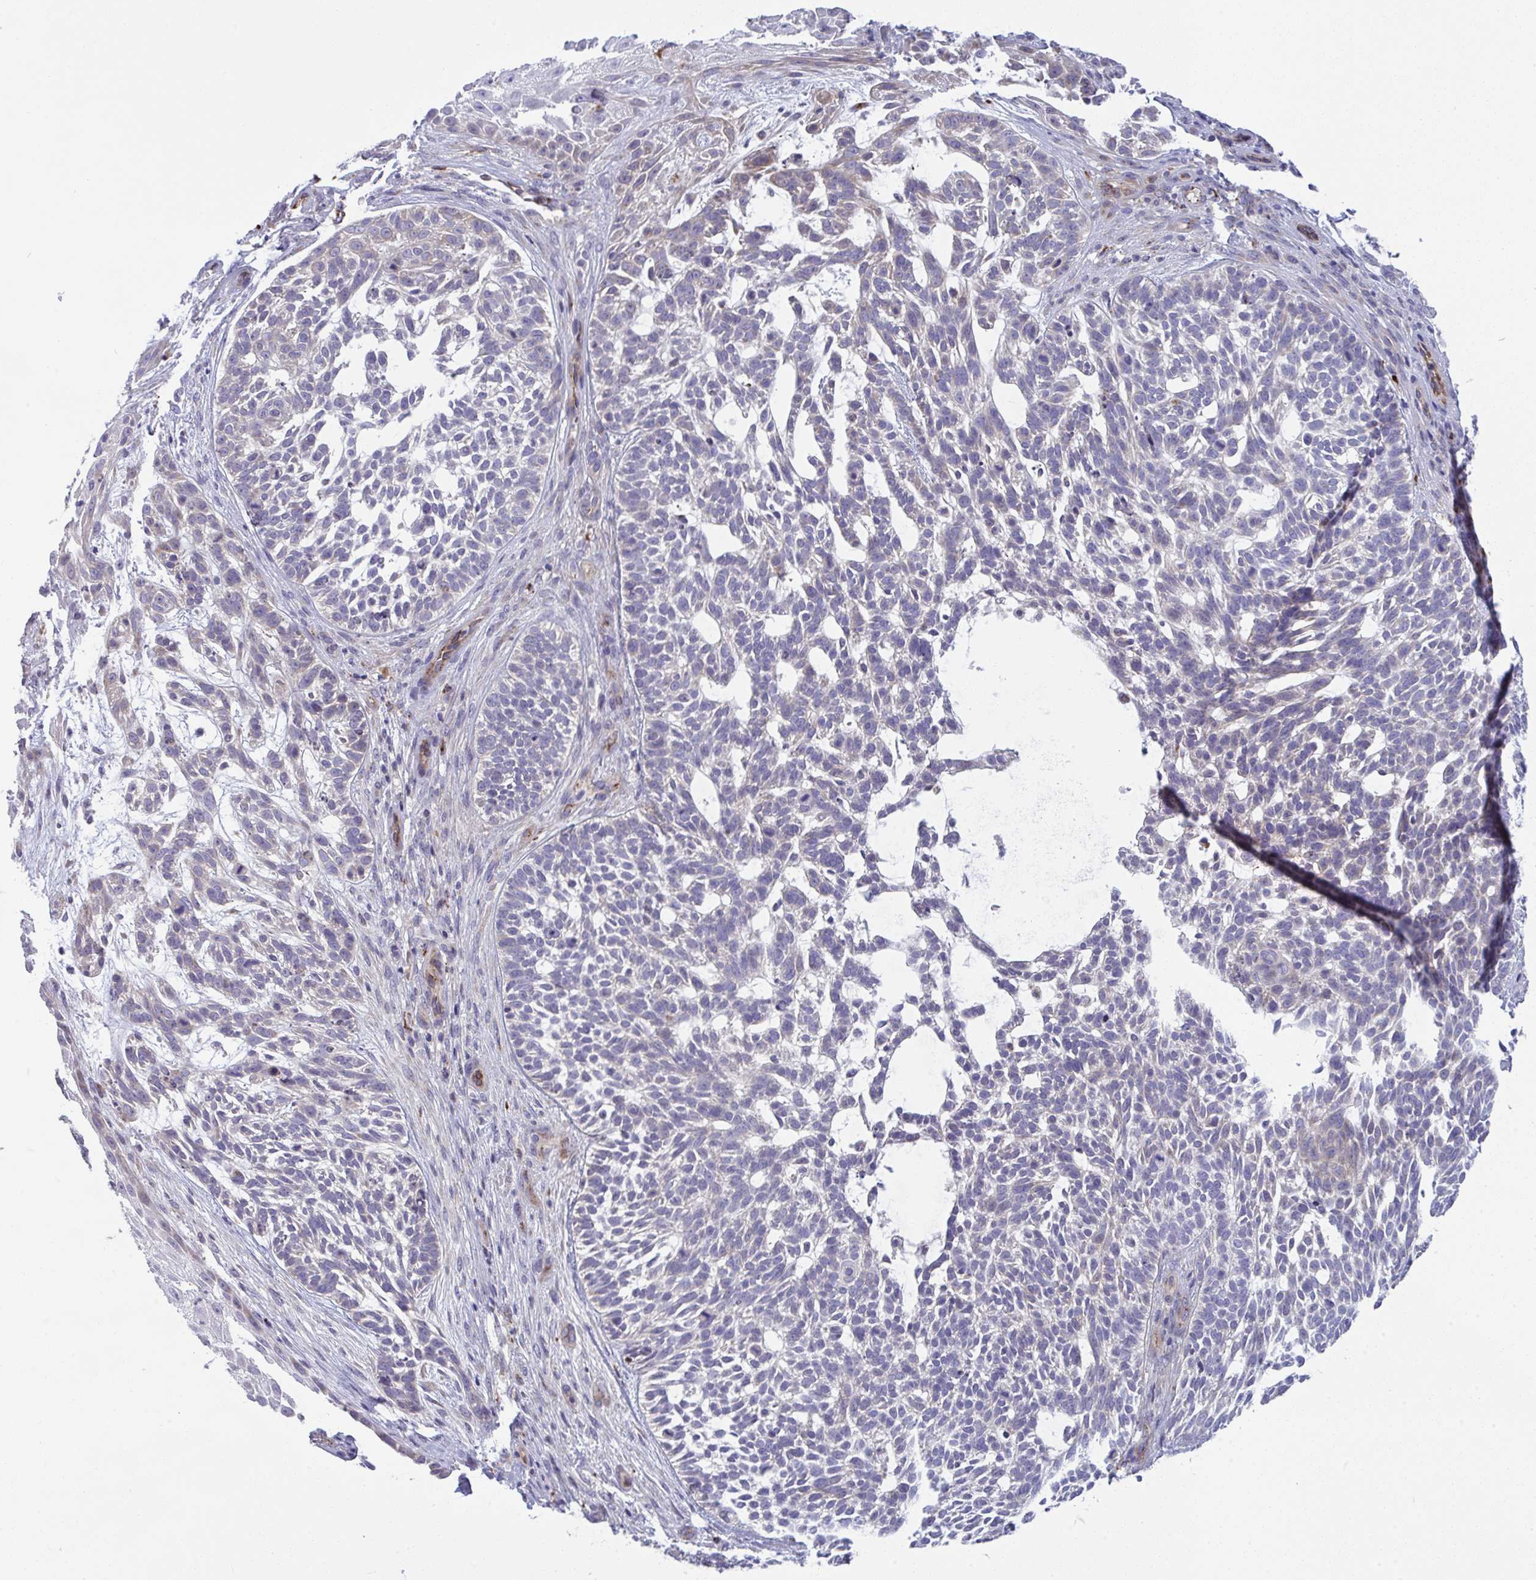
{"staining": {"intensity": "negative", "quantity": "none", "location": "none"}, "tissue": "skin cancer", "cell_type": "Tumor cells", "image_type": "cancer", "snomed": [{"axis": "morphology", "description": "Basal cell carcinoma"}, {"axis": "topography", "description": "Skin"}, {"axis": "topography", "description": "Skin, foot"}], "caption": "IHC image of neoplastic tissue: skin basal cell carcinoma stained with DAB exhibits no significant protein staining in tumor cells.", "gene": "TOR1AIP2", "patient": {"sex": "female", "age": 77}}